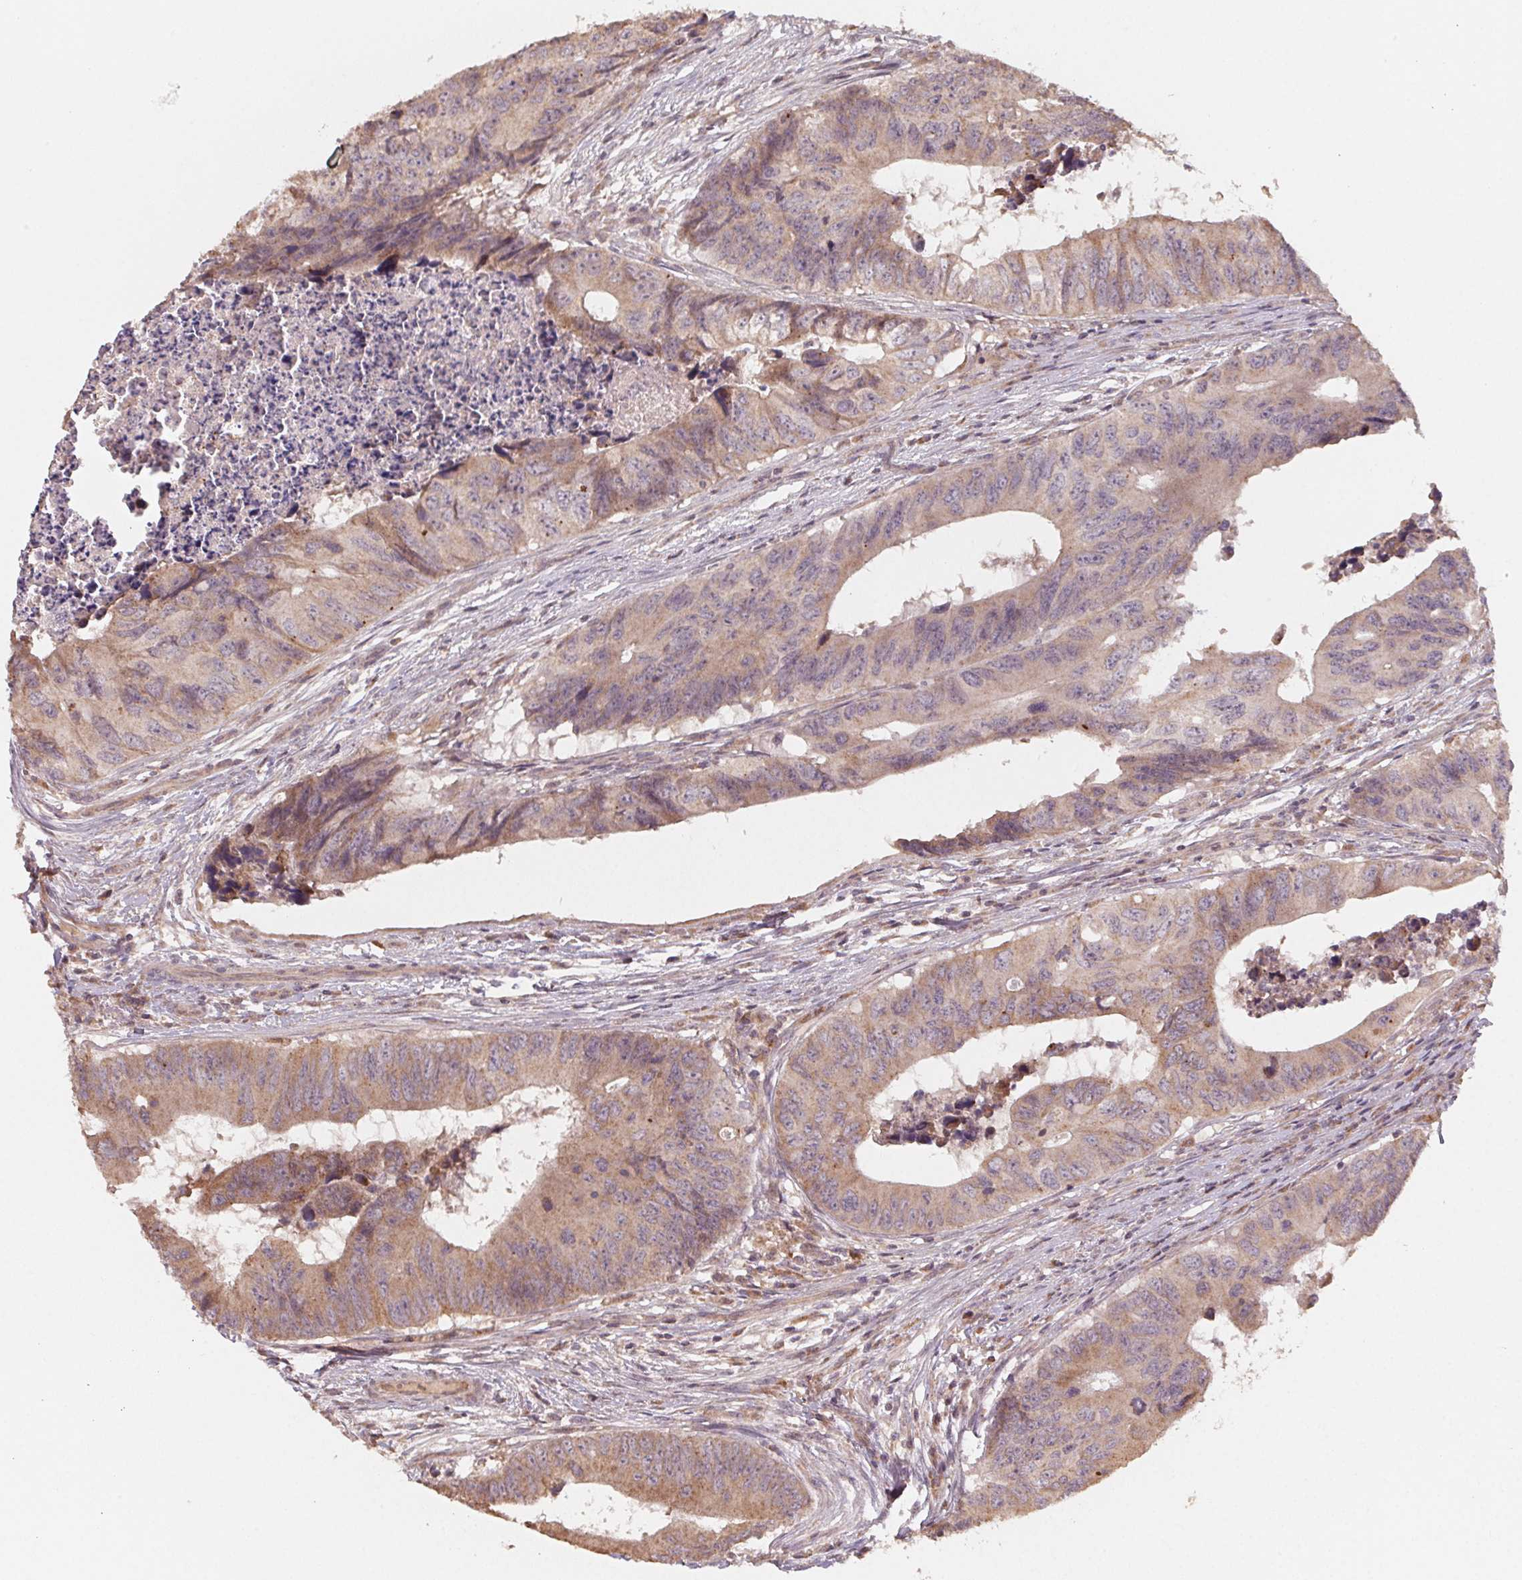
{"staining": {"intensity": "weak", "quantity": ">75%", "location": "cytoplasmic/membranous"}, "tissue": "colorectal cancer", "cell_type": "Tumor cells", "image_type": "cancer", "snomed": [{"axis": "morphology", "description": "Adenocarcinoma, NOS"}, {"axis": "topography", "description": "Colon"}], "caption": "Immunohistochemistry histopathology image of human adenocarcinoma (colorectal) stained for a protein (brown), which exhibits low levels of weak cytoplasmic/membranous expression in approximately >75% of tumor cells.", "gene": "WBP2", "patient": {"sex": "female", "age": 82}}